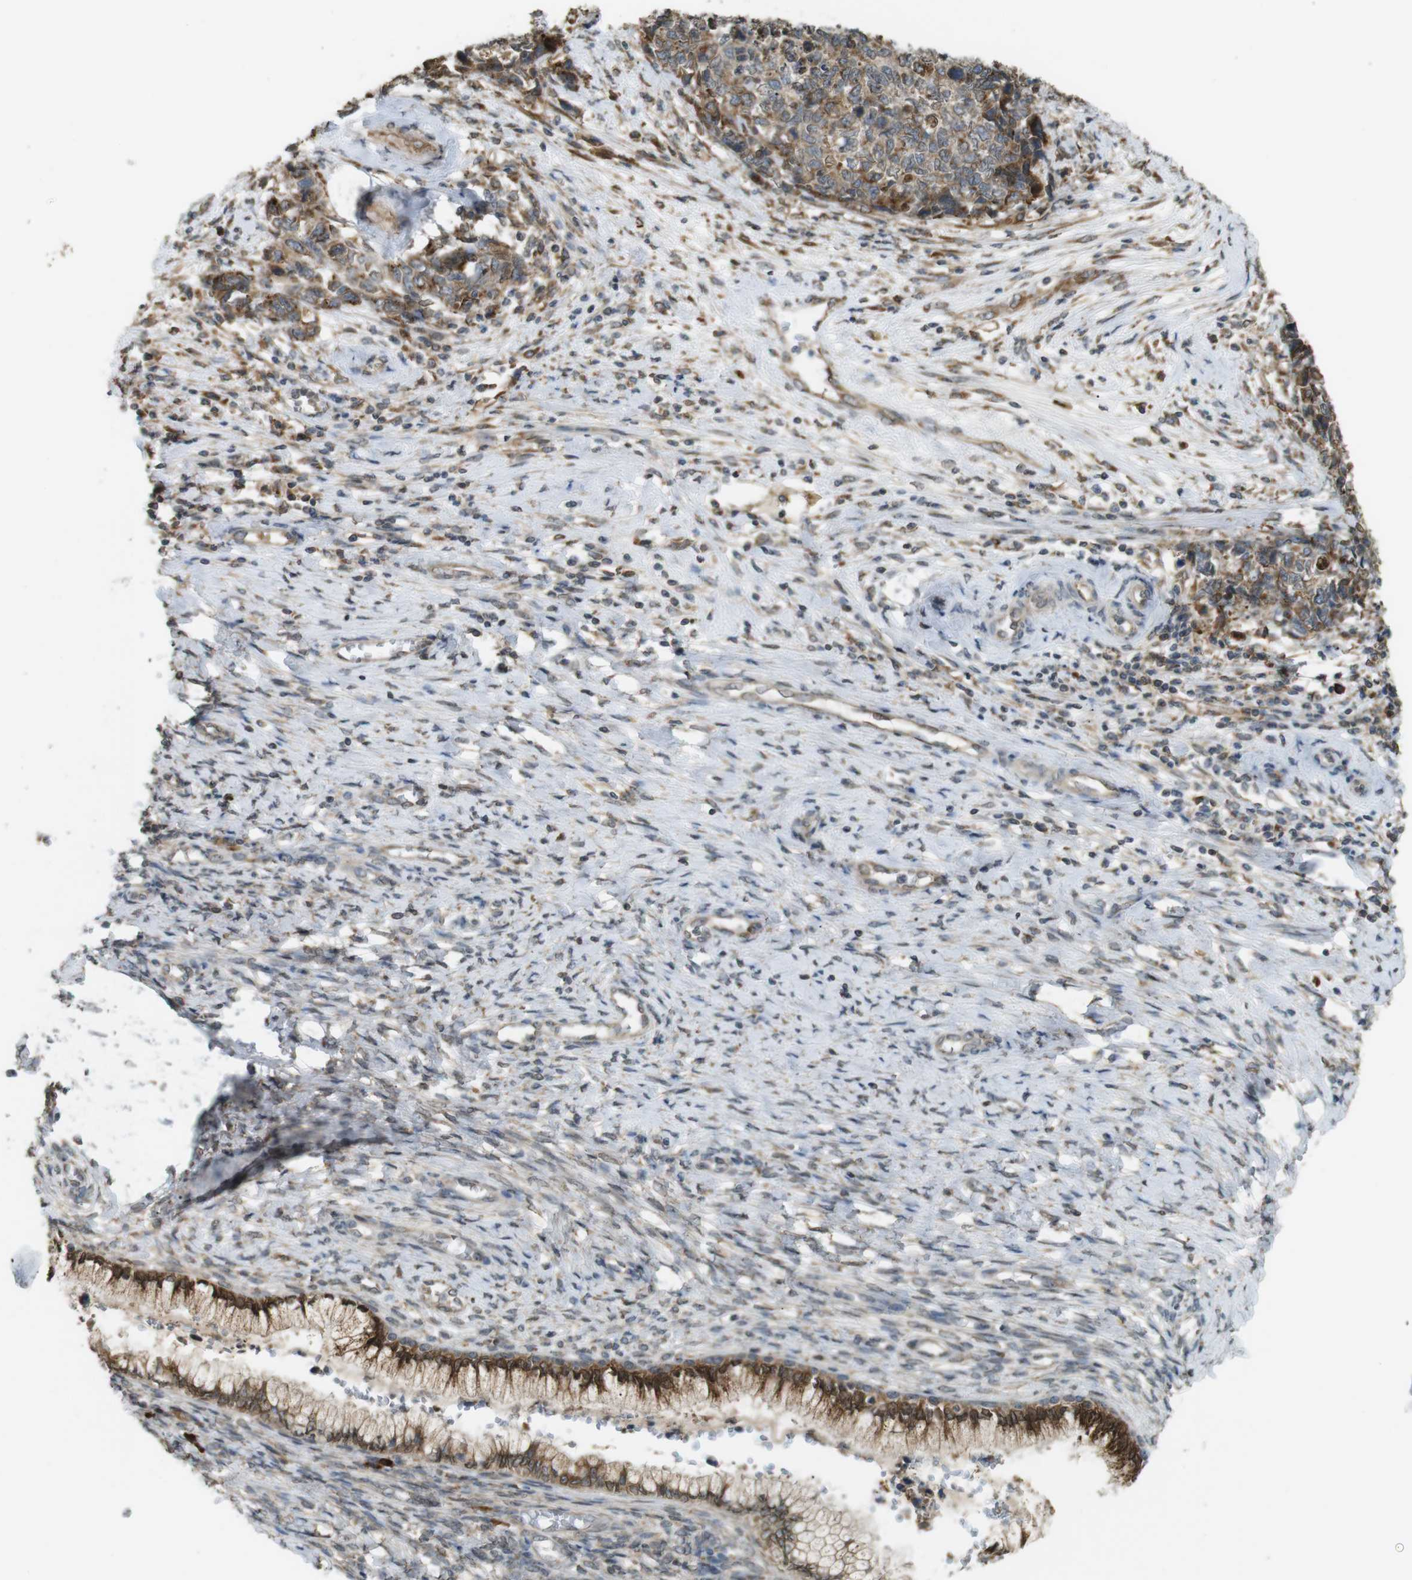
{"staining": {"intensity": "moderate", "quantity": "<25%", "location": "cytoplasmic/membranous"}, "tissue": "cervical cancer", "cell_type": "Tumor cells", "image_type": "cancer", "snomed": [{"axis": "morphology", "description": "Squamous cell carcinoma, NOS"}, {"axis": "topography", "description": "Cervix"}], "caption": "Immunohistochemical staining of cervical squamous cell carcinoma demonstrates moderate cytoplasmic/membranous protein positivity in approximately <25% of tumor cells. Ihc stains the protein in brown and the nuclei are stained blue.", "gene": "TMED4", "patient": {"sex": "female", "age": 63}}